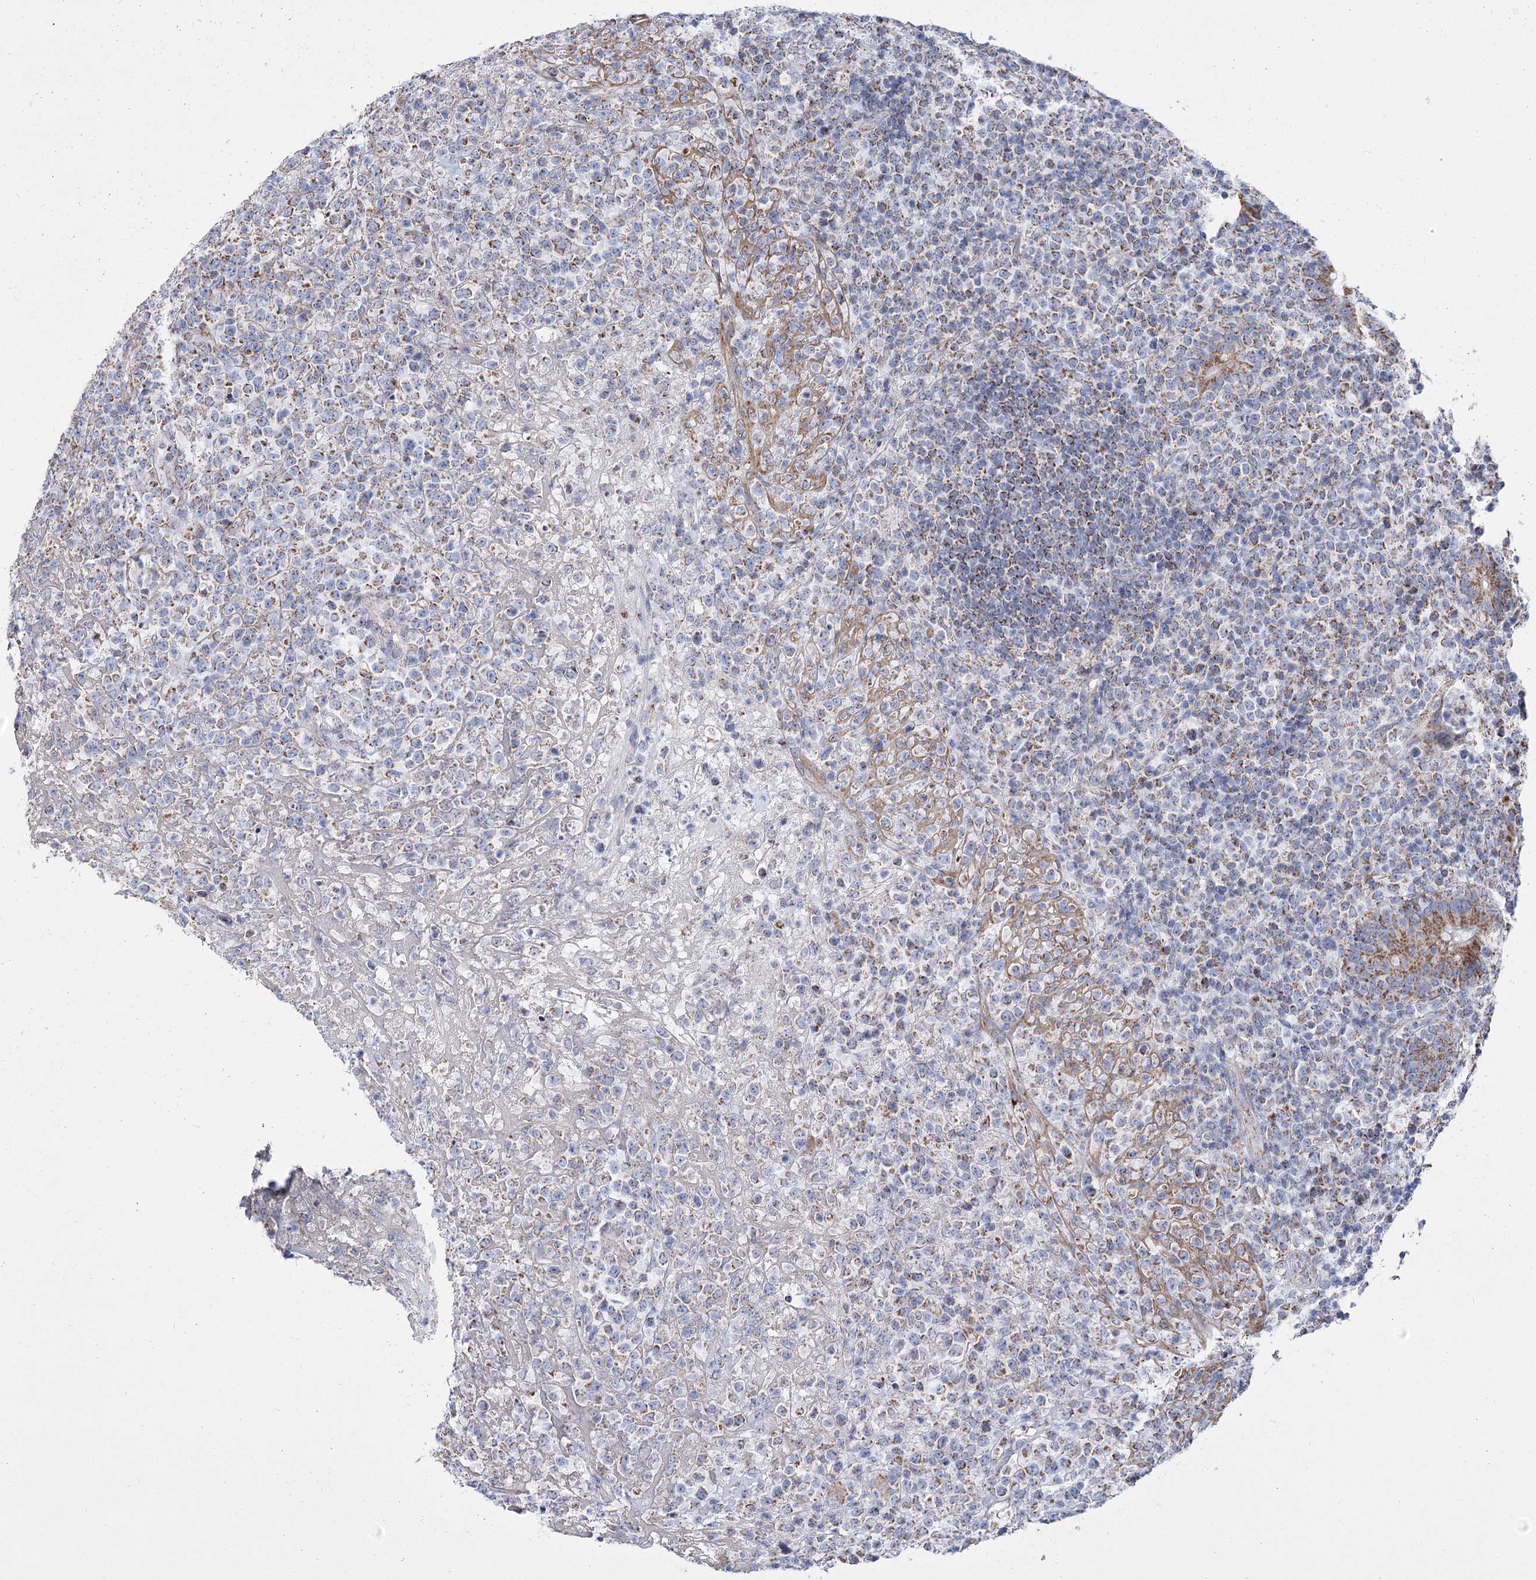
{"staining": {"intensity": "moderate", "quantity": "25%-75%", "location": "cytoplasmic/membranous"}, "tissue": "lymphoma", "cell_type": "Tumor cells", "image_type": "cancer", "snomed": [{"axis": "morphology", "description": "Malignant lymphoma, non-Hodgkin's type, High grade"}, {"axis": "topography", "description": "Colon"}], "caption": "Tumor cells demonstrate moderate cytoplasmic/membranous staining in approximately 25%-75% of cells in high-grade malignant lymphoma, non-Hodgkin's type.", "gene": "PDHB", "patient": {"sex": "female", "age": 53}}